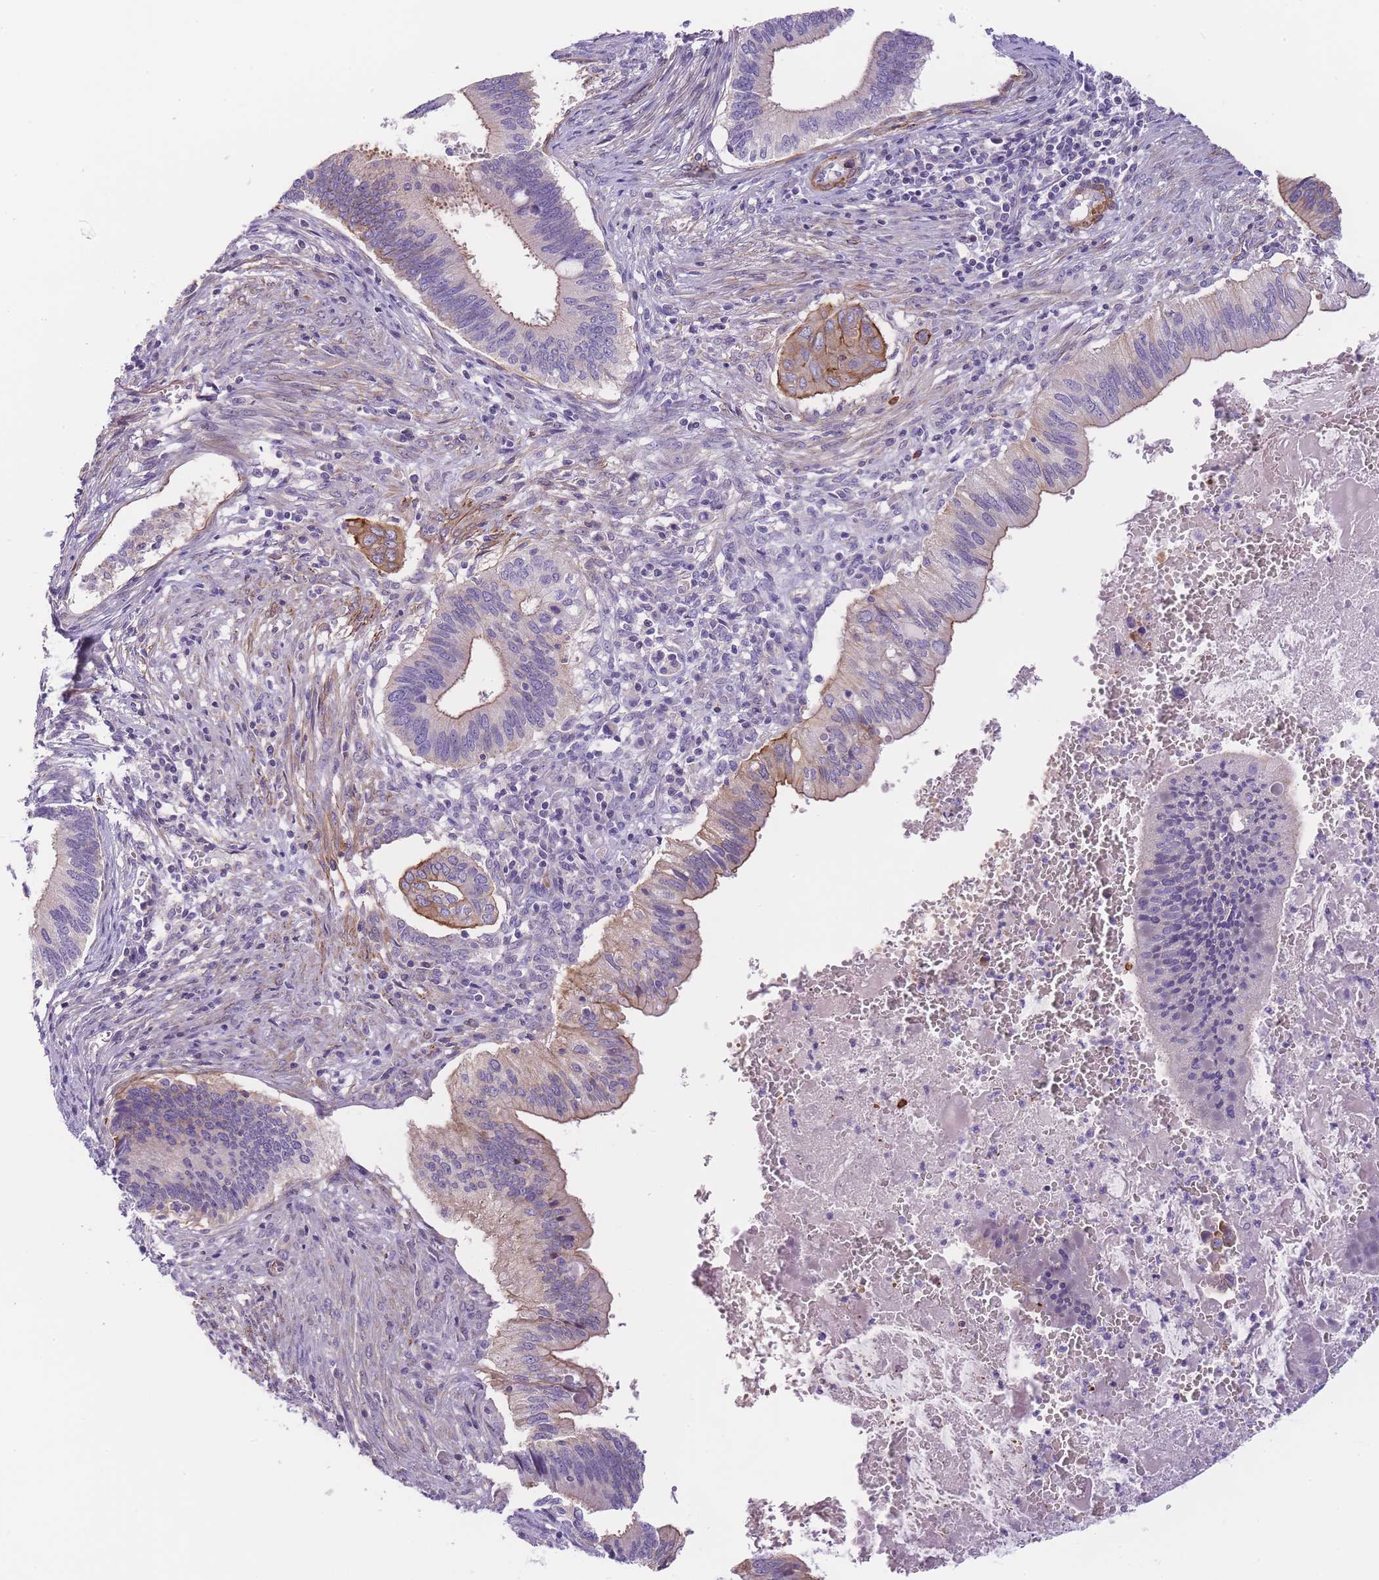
{"staining": {"intensity": "weak", "quantity": "<25%", "location": "cytoplasmic/membranous"}, "tissue": "cervical cancer", "cell_type": "Tumor cells", "image_type": "cancer", "snomed": [{"axis": "morphology", "description": "Adenocarcinoma, NOS"}, {"axis": "topography", "description": "Cervix"}], "caption": "Adenocarcinoma (cervical) was stained to show a protein in brown. There is no significant positivity in tumor cells.", "gene": "FAM124A", "patient": {"sex": "female", "age": 42}}